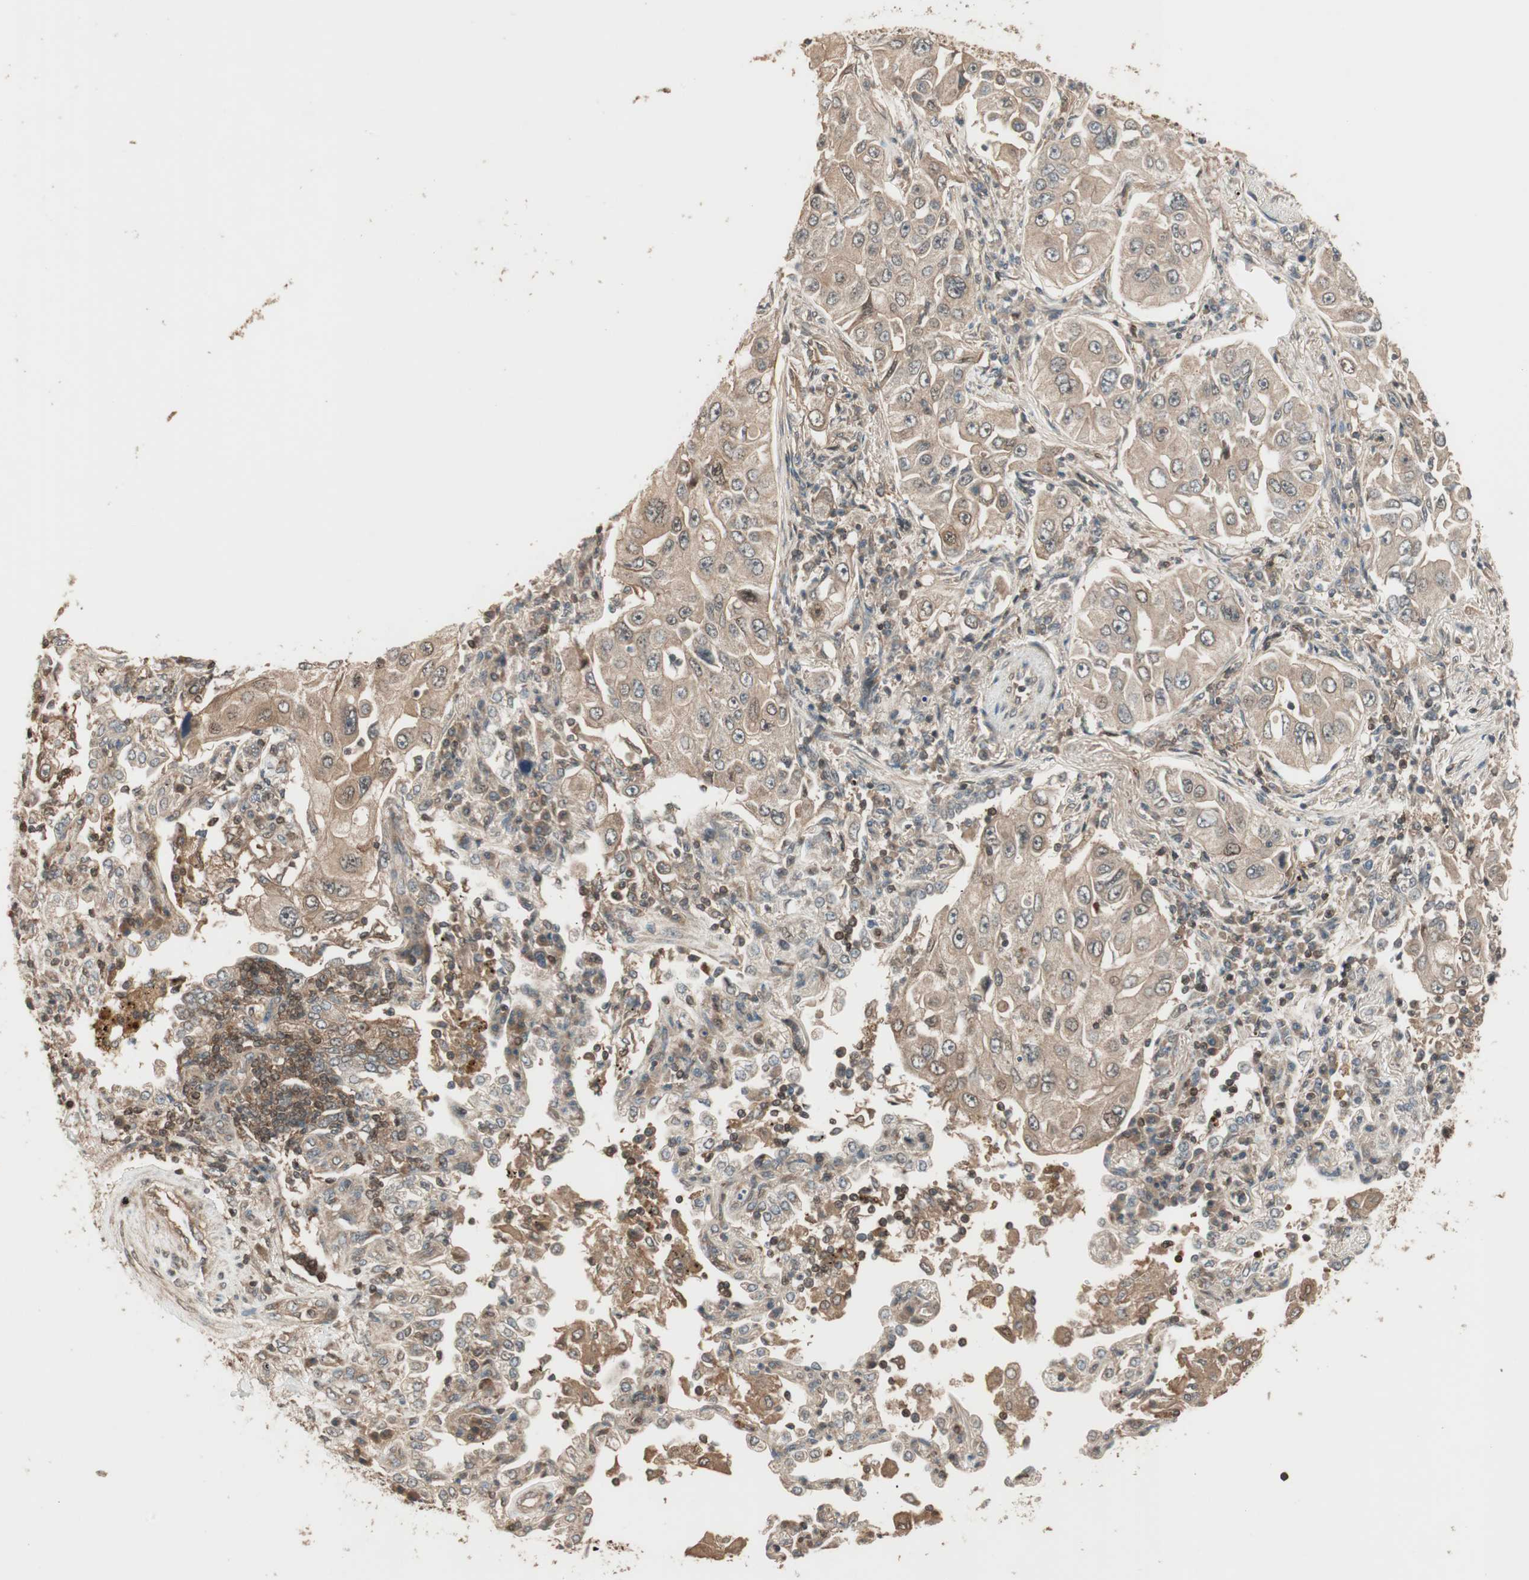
{"staining": {"intensity": "moderate", "quantity": ">75%", "location": "cytoplasmic/membranous"}, "tissue": "lung cancer", "cell_type": "Tumor cells", "image_type": "cancer", "snomed": [{"axis": "morphology", "description": "Adenocarcinoma, NOS"}, {"axis": "topography", "description": "Lung"}], "caption": "Protein staining of lung cancer tissue exhibits moderate cytoplasmic/membranous expression in about >75% of tumor cells.", "gene": "CNOT4", "patient": {"sex": "male", "age": 84}}